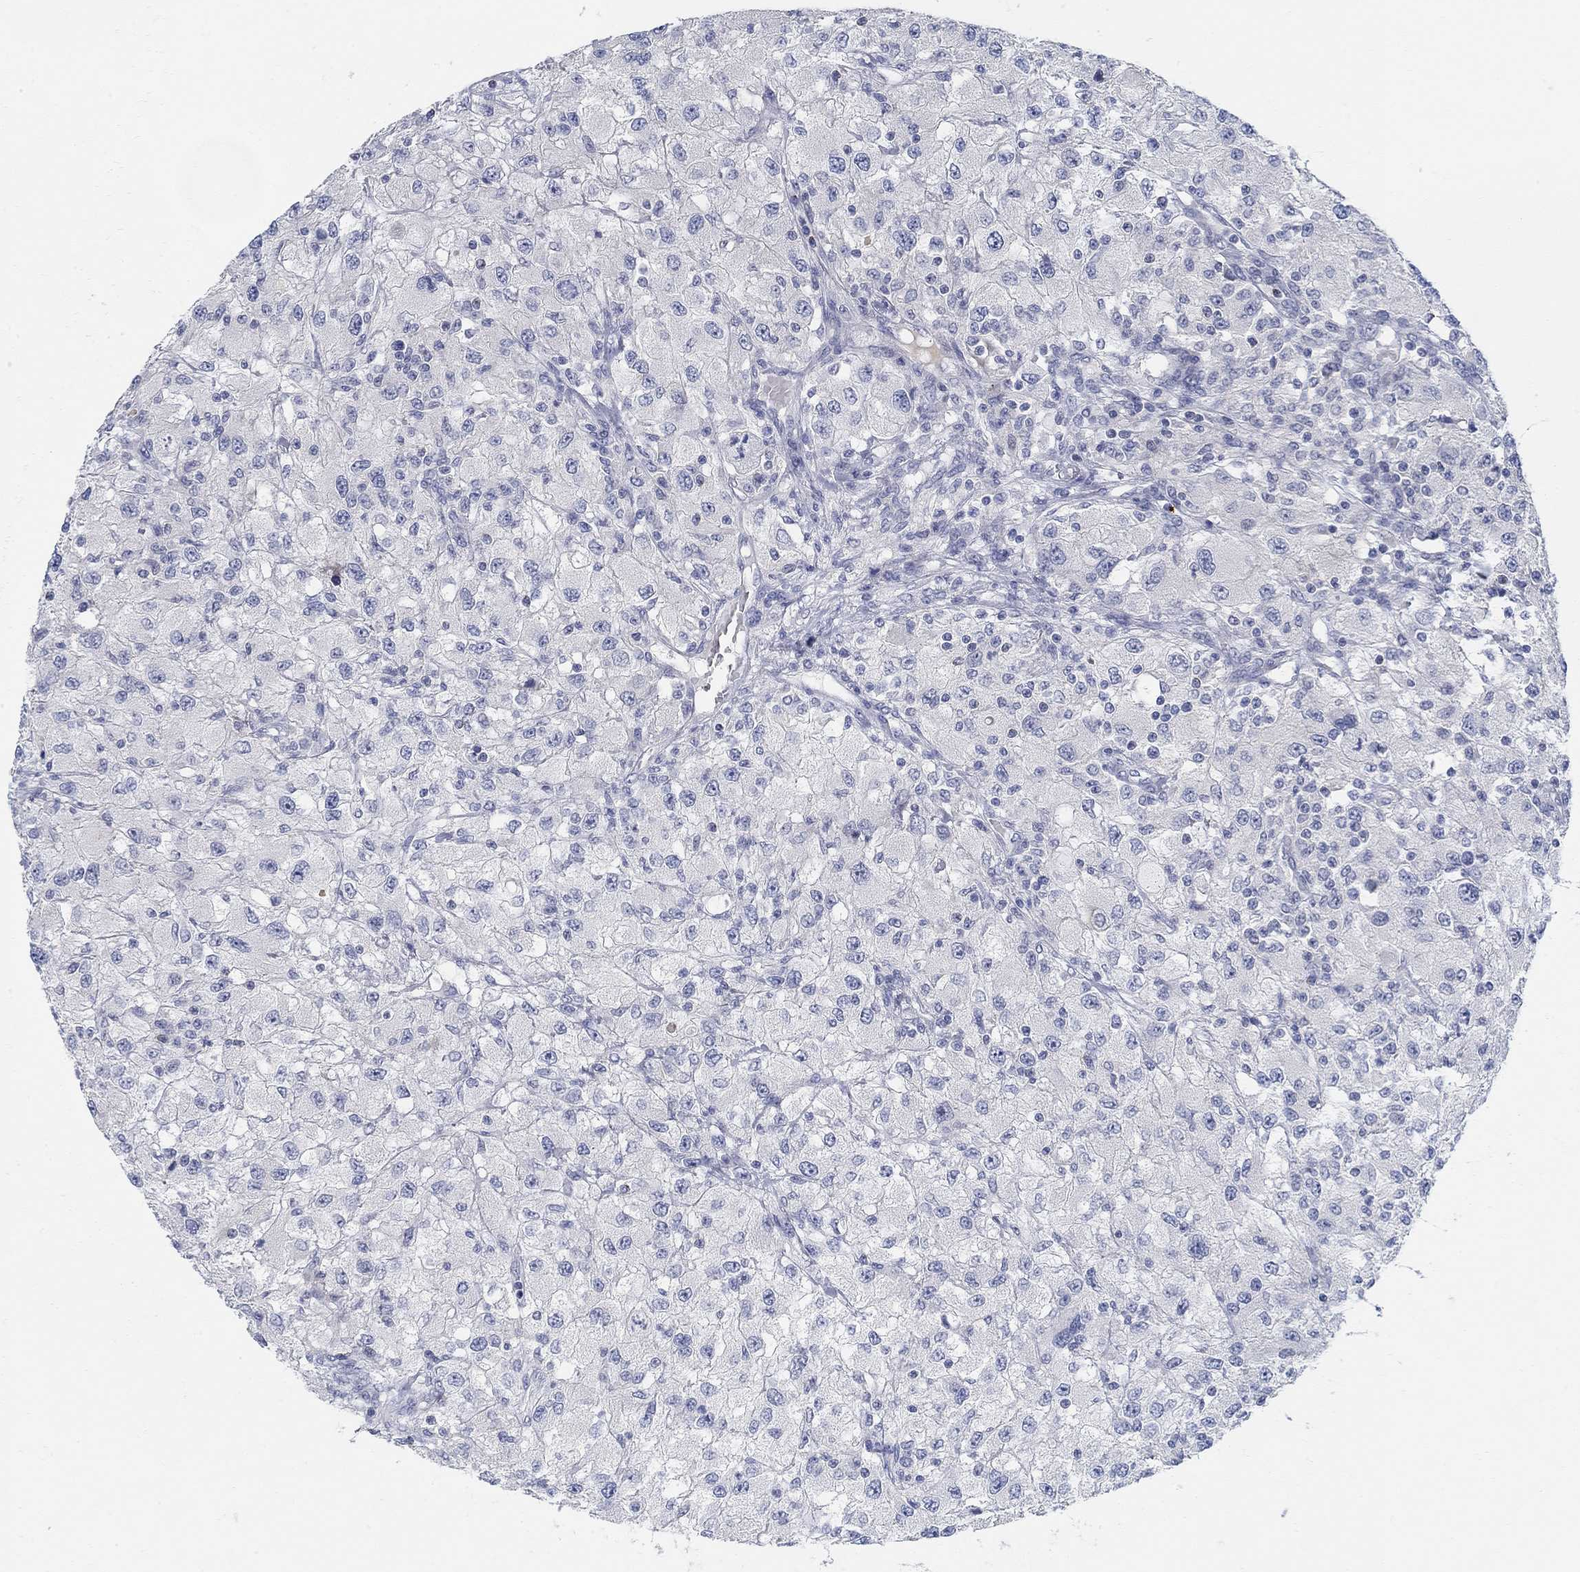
{"staining": {"intensity": "negative", "quantity": "none", "location": "none"}, "tissue": "renal cancer", "cell_type": "Tumor cells", "image_type": "cancer", "snomed": [{"axis": "morphology", "description": "Adenocarcinoma, NOS"}, {"axis": "topography", "description": "Kidney"}], "caption": "Immunohistochemistry image of neoplastic tissue: human adenocarcinoma (renal) stained with DAB exhibits no significant protein positivity in tumor cells. (IHC, brightfield microscopy, high magnification).", "gene": "ANO7", "patient": {"sex": "female", "age": 67}}